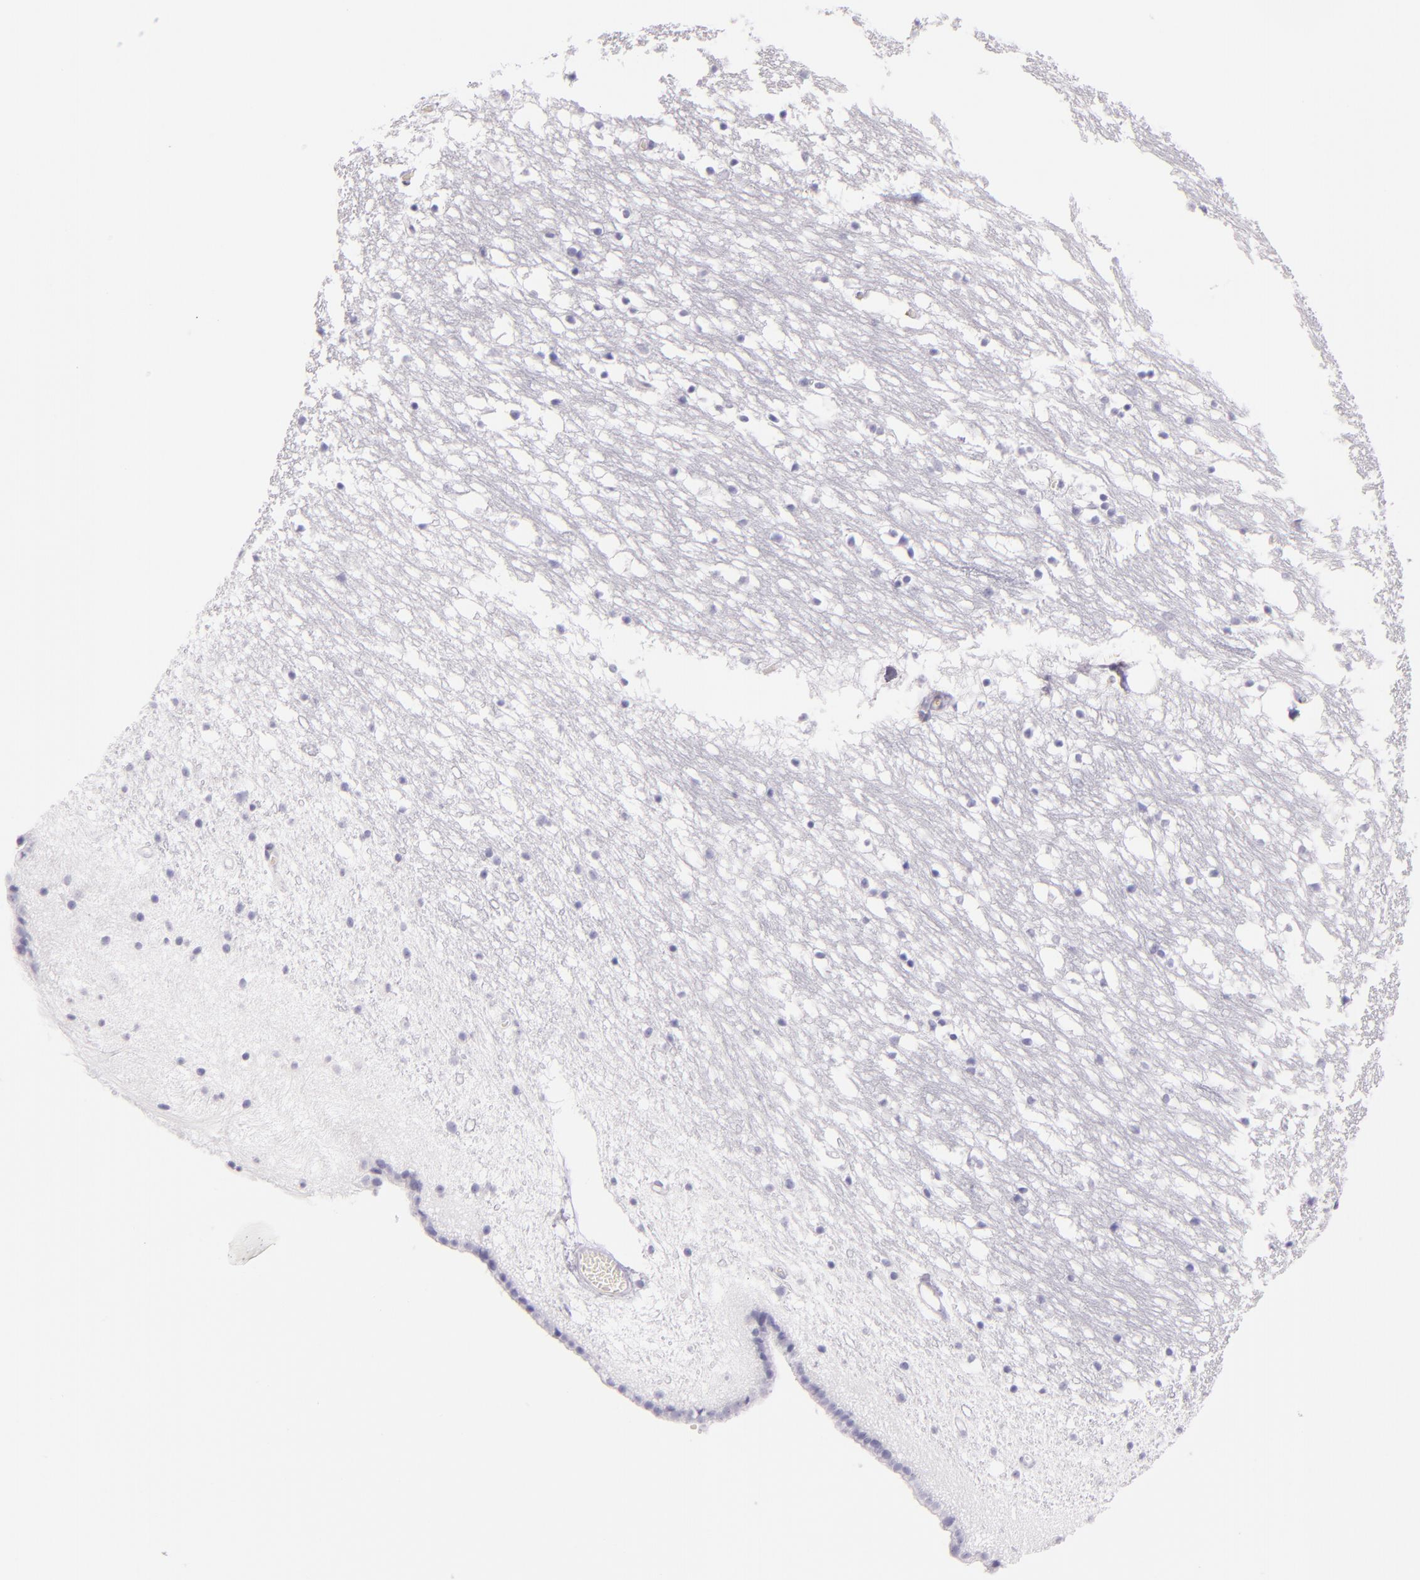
{"staining": {"intensity": "negative", "quantity": "none", "location": "none"}, "tissue": "caudate", "cell_type": "Glial cells", "image_type": "normal", "snomed": [{"axis": "morphology", "description": "Normal tissue, NOS"}, {"axis": "topography", "description": "Lateral ventricle wall"}], "caption": "Glial cells are negative for protein expression in normal human caudate. (DAB (3,3'-diaminobenzidine) immunohistochemistry (IHC), high magnification).", "gene": "CEACAM1", "patient": {"sex": "male", "age": 45}}